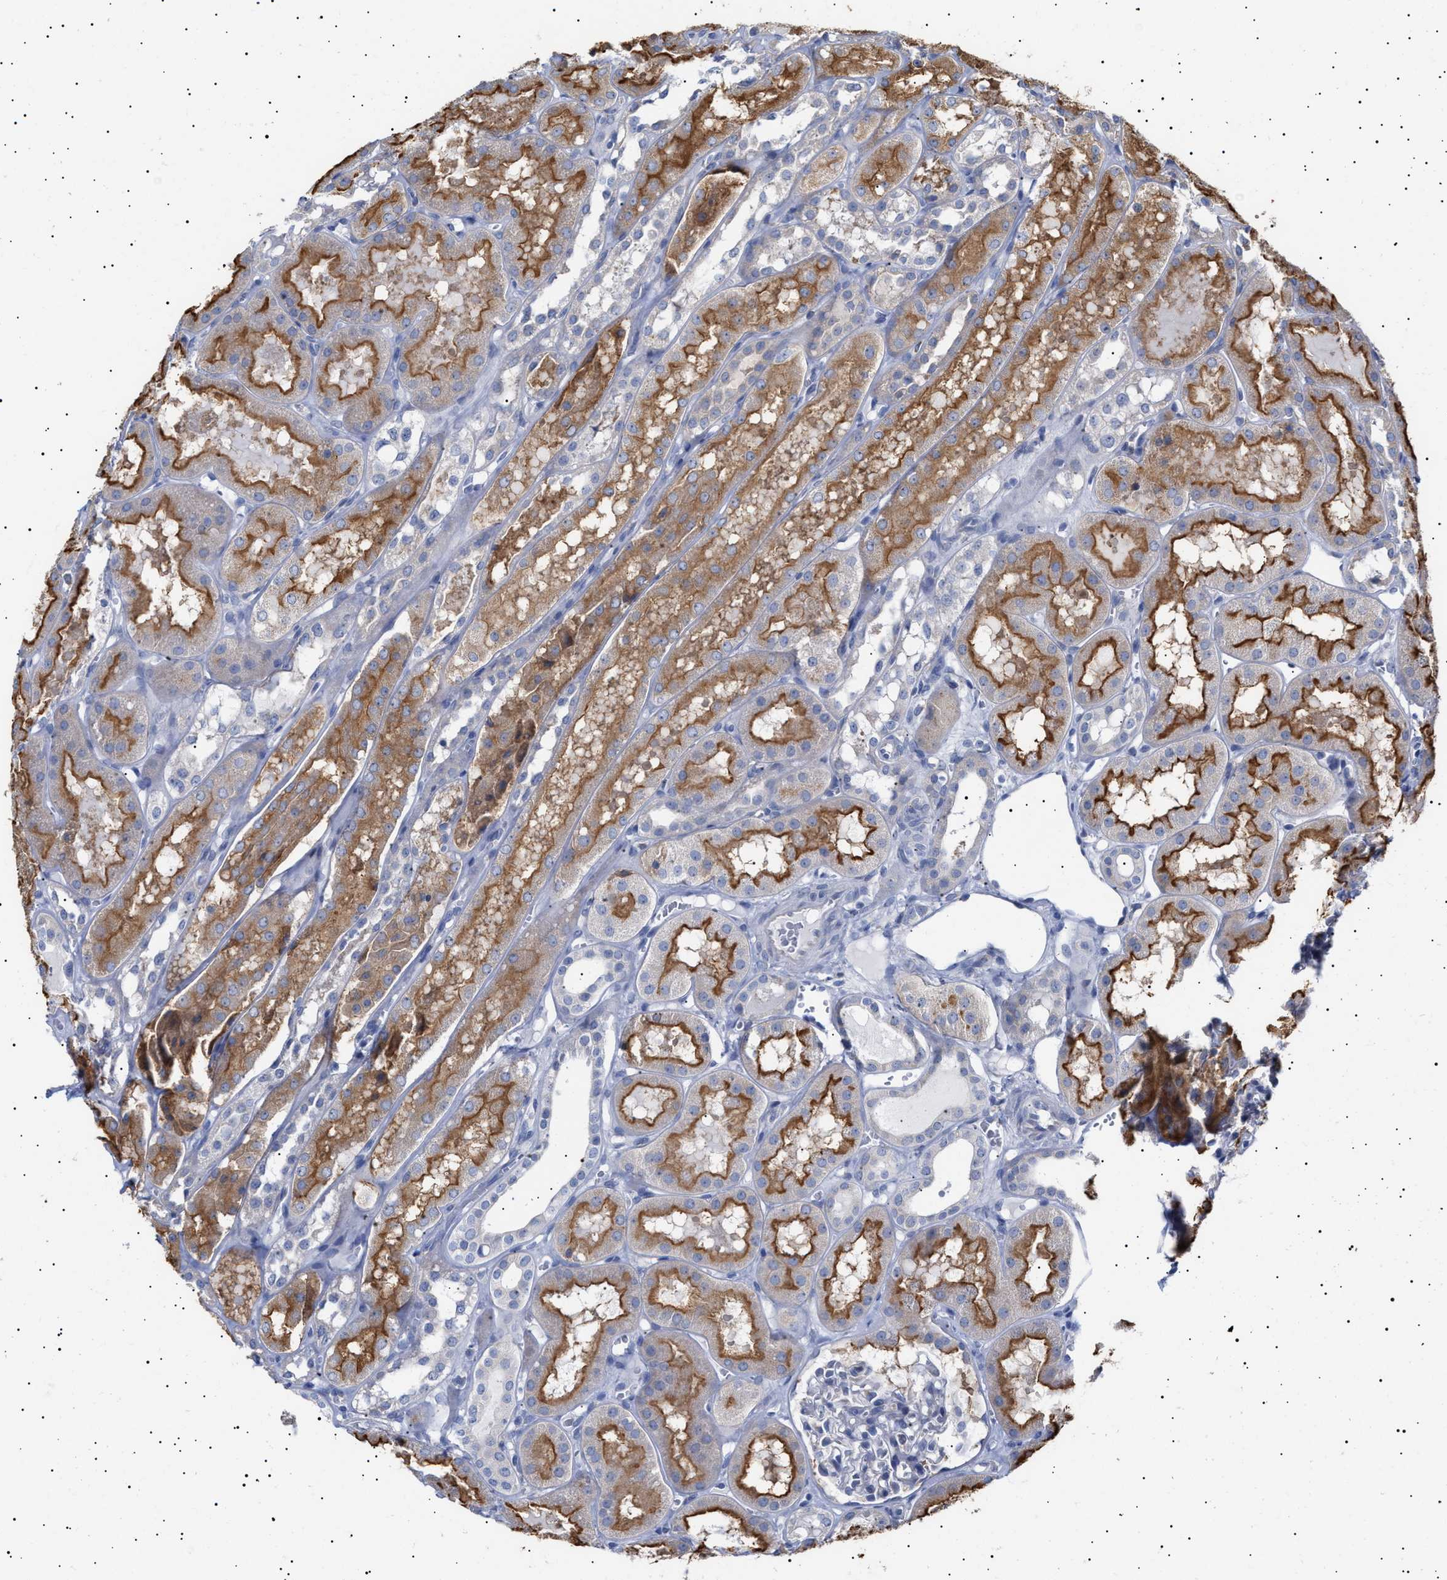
{"staining": {"intensity": "negative", "quantity": "none", "location": "none"}, "tissue": "kidney", "cell_type": "Cells in glomeruli", "image_type": "normal", "snomed": [{"axis": "morphology", "description": "Normal tissue, NOS"}, {"axis": "topography", "description": "Kidney"}, {"axis": "topography", "description": "Urinary bladder"}], "caption": "High power microscopy photomicrograph of an immunohistochemistry image of benign kidney, revealing no significant positivity in cells in glomeruli.", "gene": "ERCC6L2", "patient": {"sex": "male", "age": 16}}